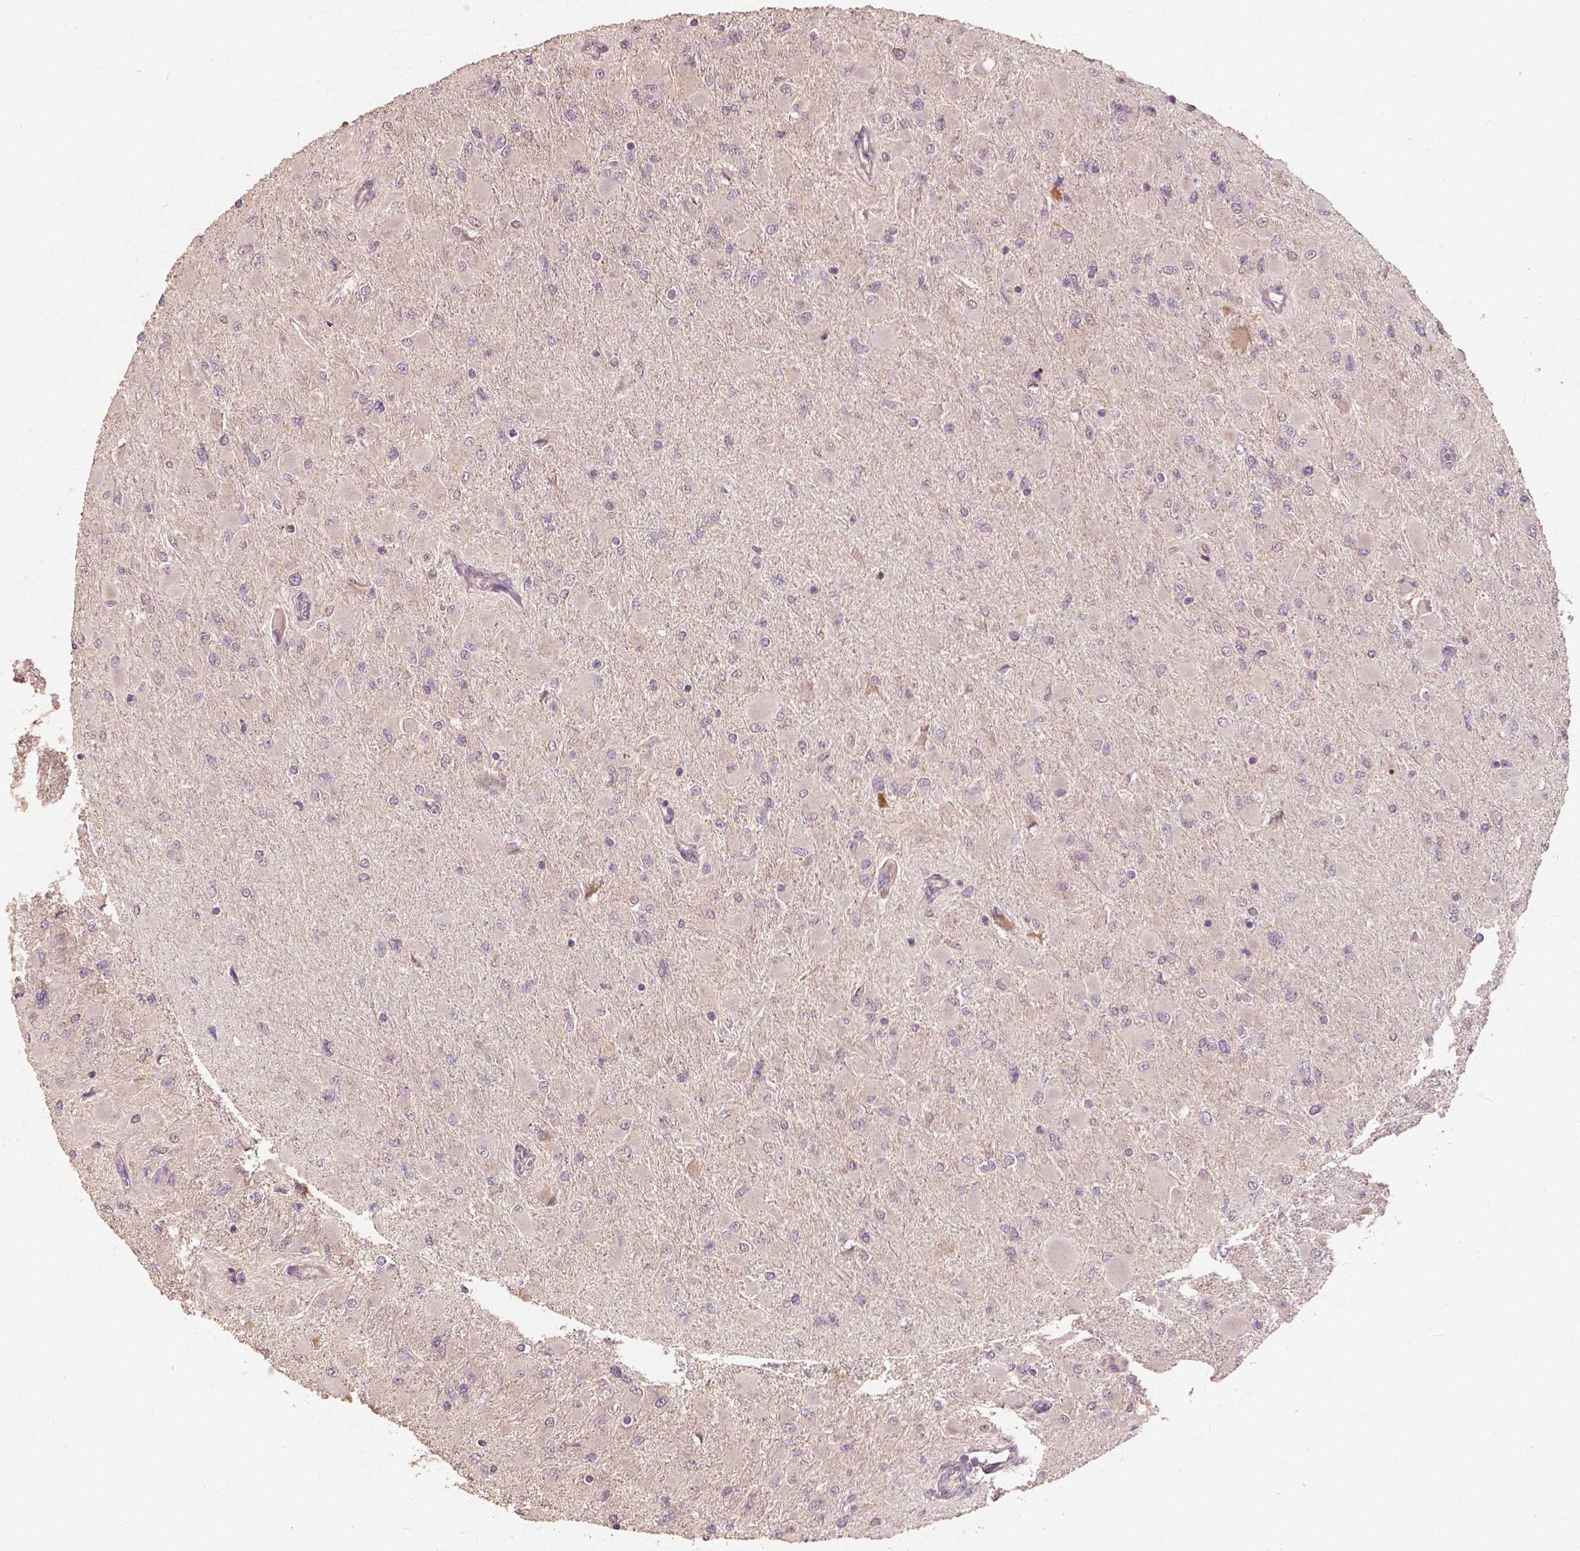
{"staining": {"intensity": "negative", "quantity": "none", "location": "none"}, "tissue": "glioma", "cell_type": "Tumor cells", "image_type": "cancer", "snomed": [{"axis": "morphology", "description": "Glioma, malignant, High grade"}, {"axis": "topography", "description": "Cerebral cortex"}], "caption": "Tumor cells are negative for brown protein staining in glioma. (Stains: DAB immunohistochemistry with hematoxylin counter stain, Microscopy: brightfield microscopy at high magnification).", "gene": "G3BP1", "patient": {"sex": "female", "age": 36}}